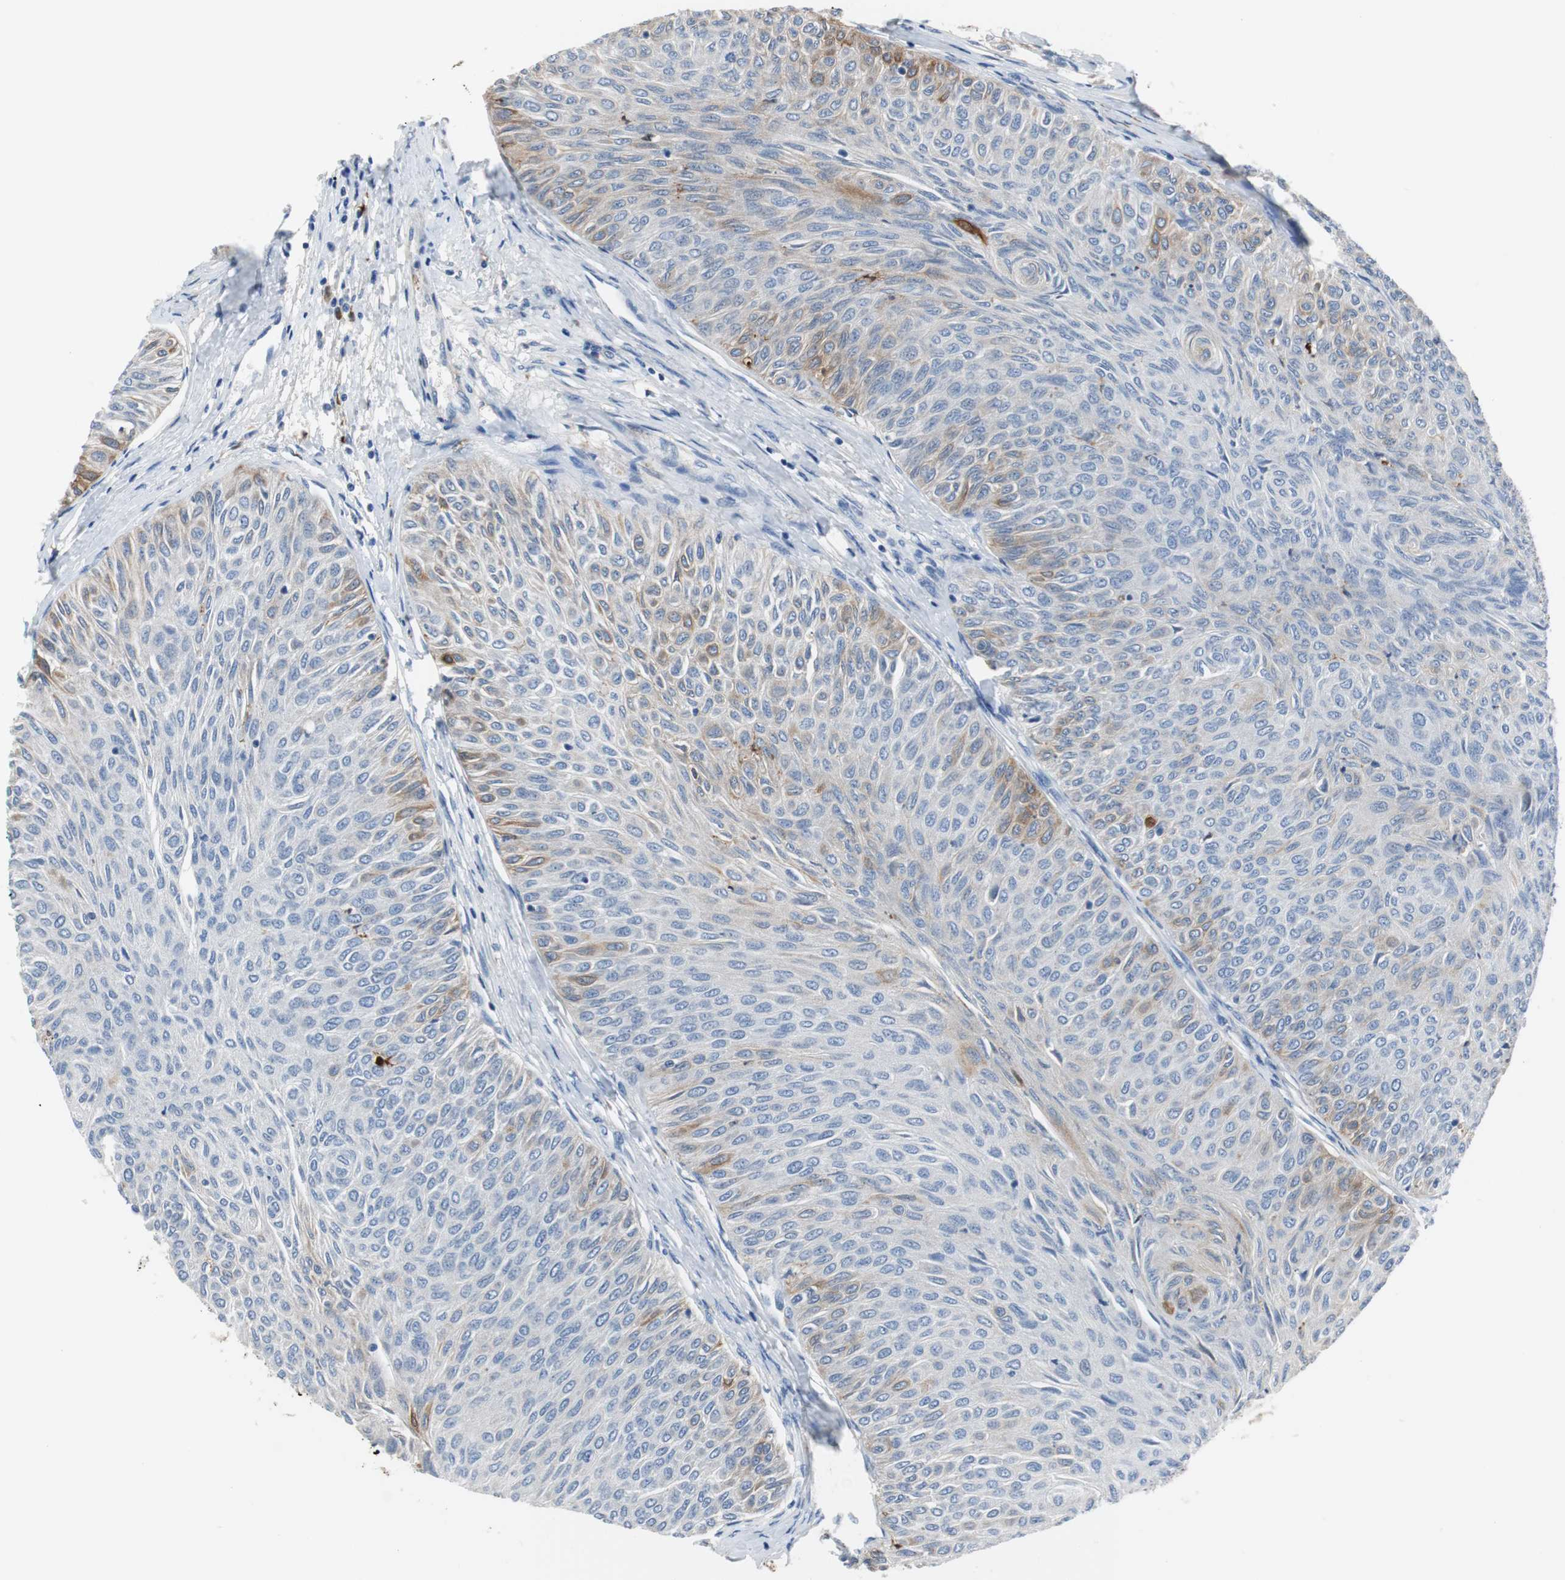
{"staining": {"intensity": "negative", "quantity": "none", "location": "none"}, "tissue": "urothelial cancer", "cell_type": "Tumor cells", "image_type": "cancer", "snomed": [{"axis": "morphology", "description": "Urothelial carcinoma, Low grade"}, {"axis": "topography", "description": "Urinary bladder"}], "caption": "Tumor cells show no significant positivity in urothelial cancer.", "gene": "PI15", "patient": {"sex": "male", "age": 78}}